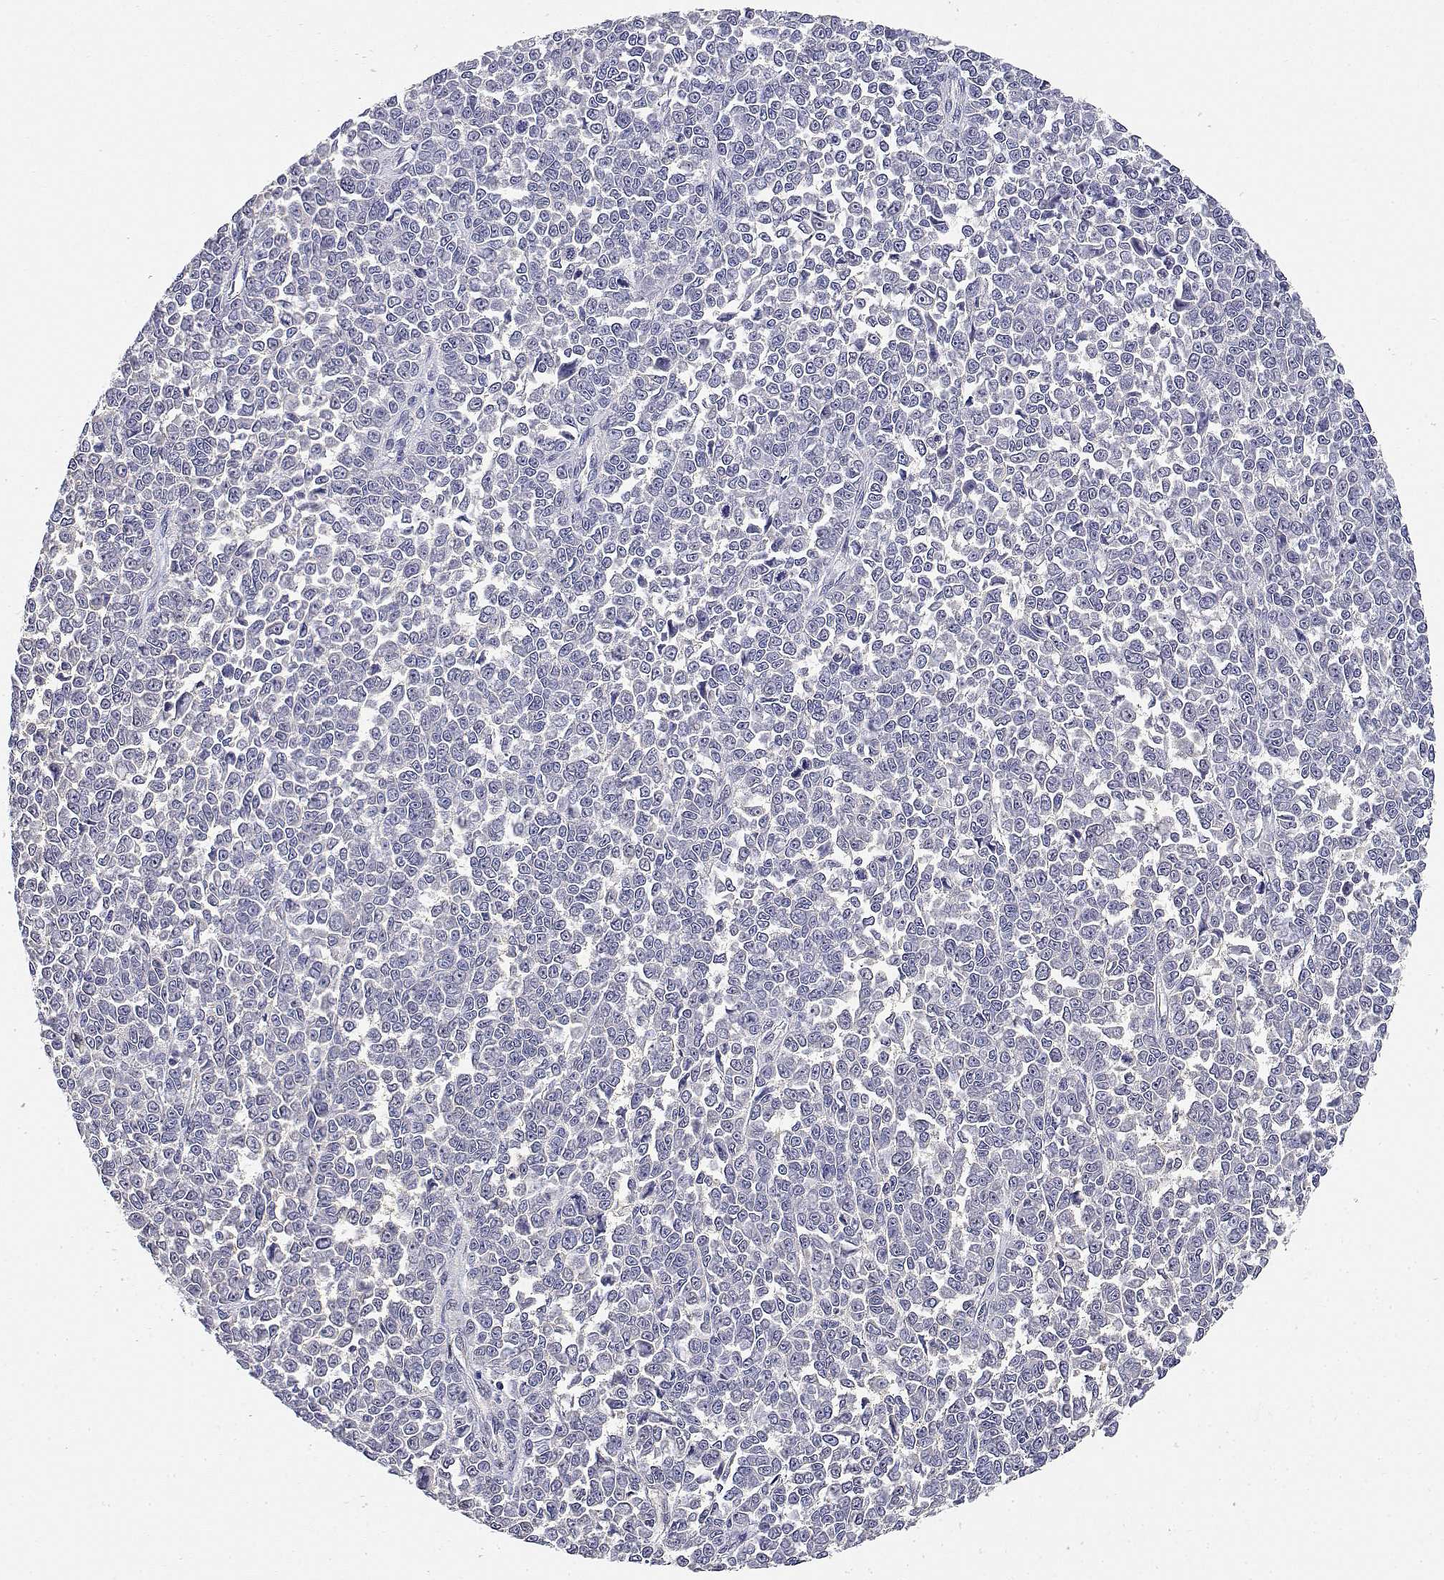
{"staining": {"intensity": "negative", "quantity": "none", "location": "none"}, "tissue": "melanoma", "cell_type": "Tumor cells", "image_type": "cancer", "snomed": [{"axis": "morphology", "description": "Malignant melanoma, NOS"}, {"axis": "topography", "description": "Skin"}], "caption": "There is no significant expression in tumor cells of melanoma.", "gene": "ADA", "patient": {"sex": "female", "age": 95}}